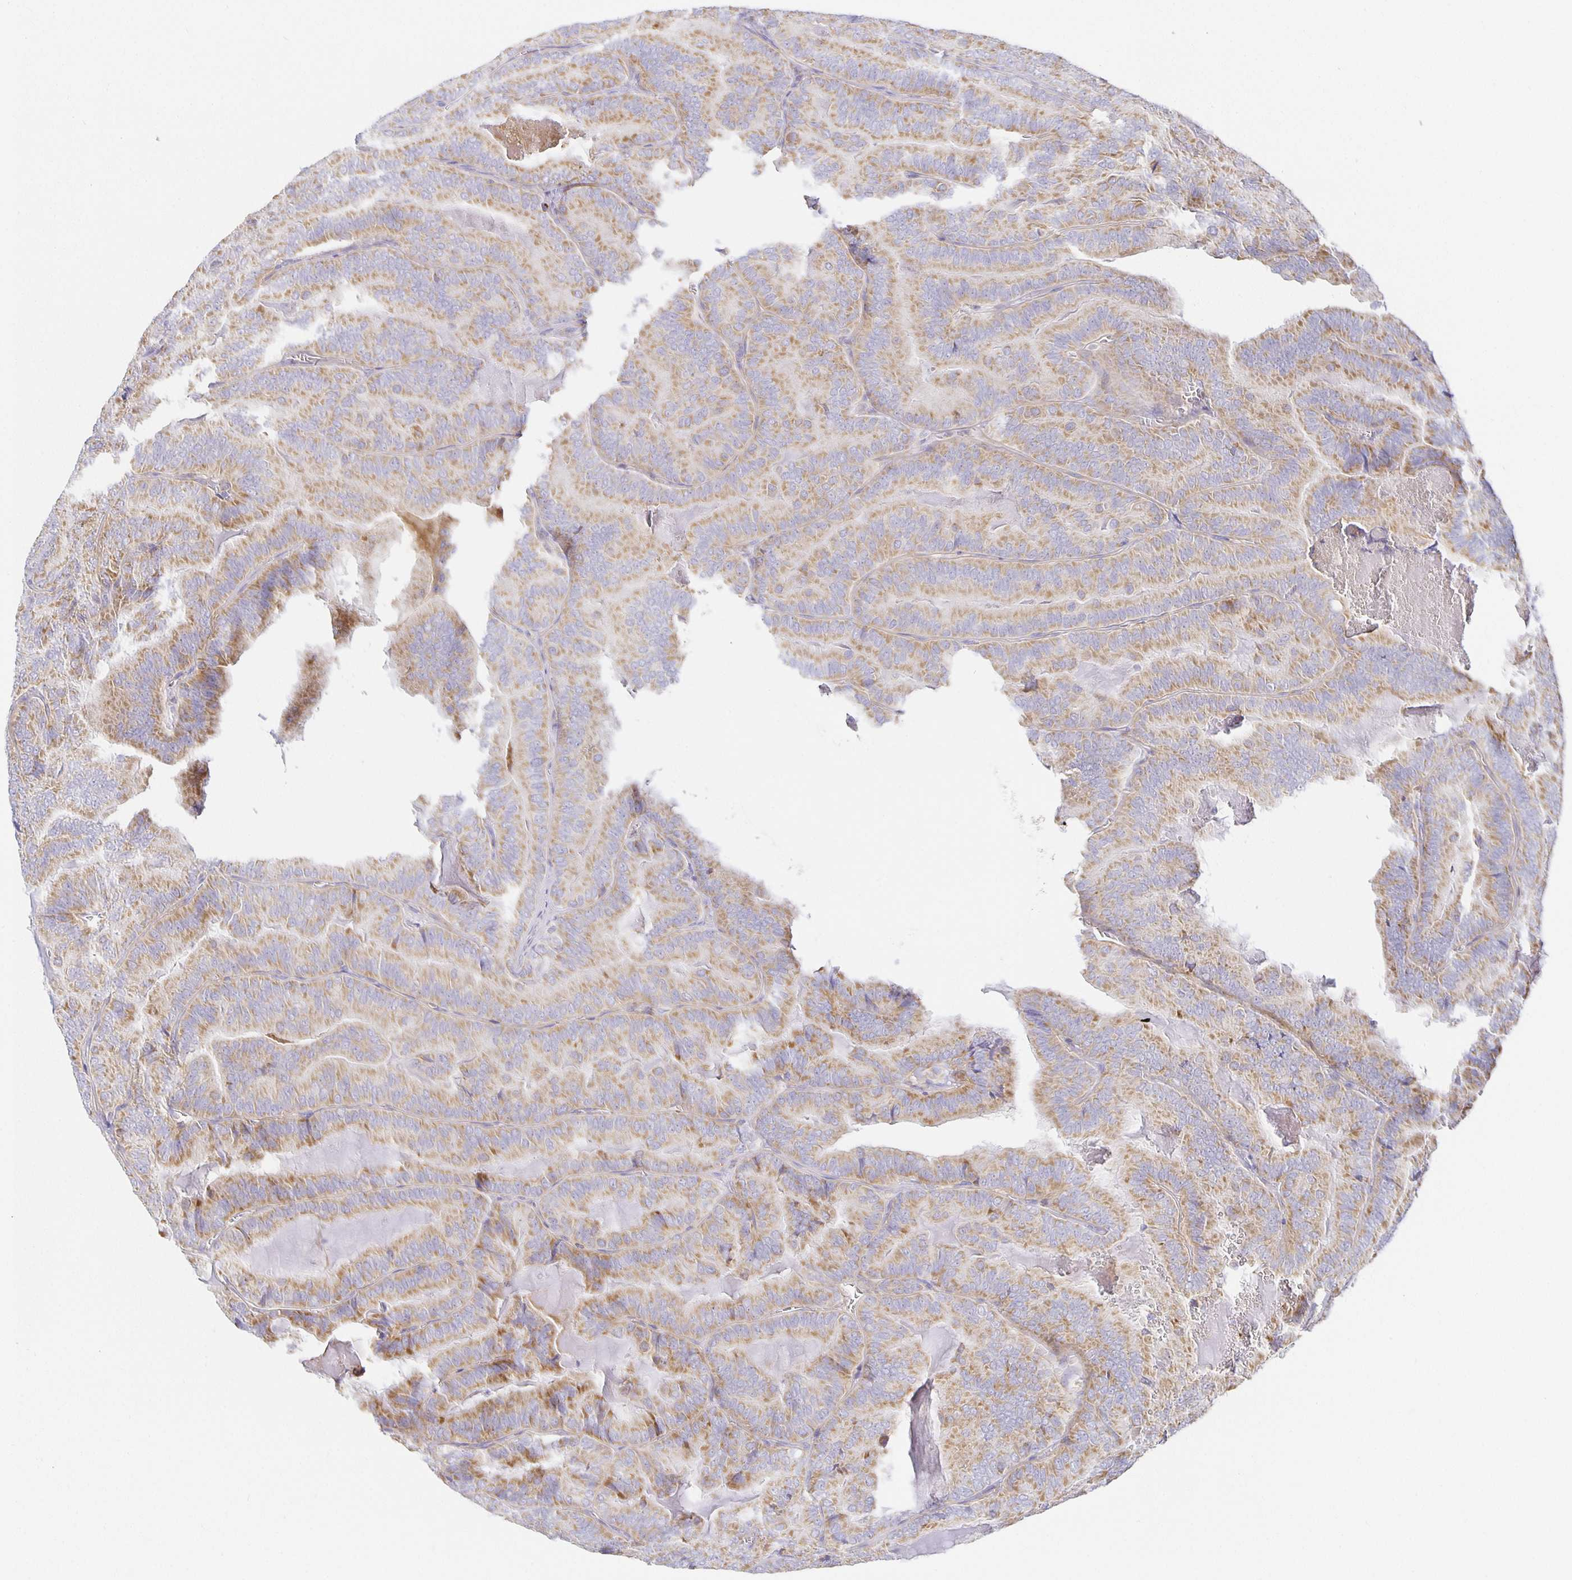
{"staining": {"intensity": "moderate", "quantity": ">75%", "location": "cytoplasmic/membranous"}, "tissue": "thyroid cancer", "cell_type": "Tumor cells", "image_type": "cancer", "snomed": [{"axis": "morphology", "description": "Papillary adenocarcinoma, NOS"}, {"axis": "topography", "description": "Thyroid gland"}], "caption": "Tumor cells show moderate cytoplasmic/membranous staining in approximately >75% of cells in thyroid cancer.", "gene": "FLRT3", "patient": {"sex": "female", "age": 75}}